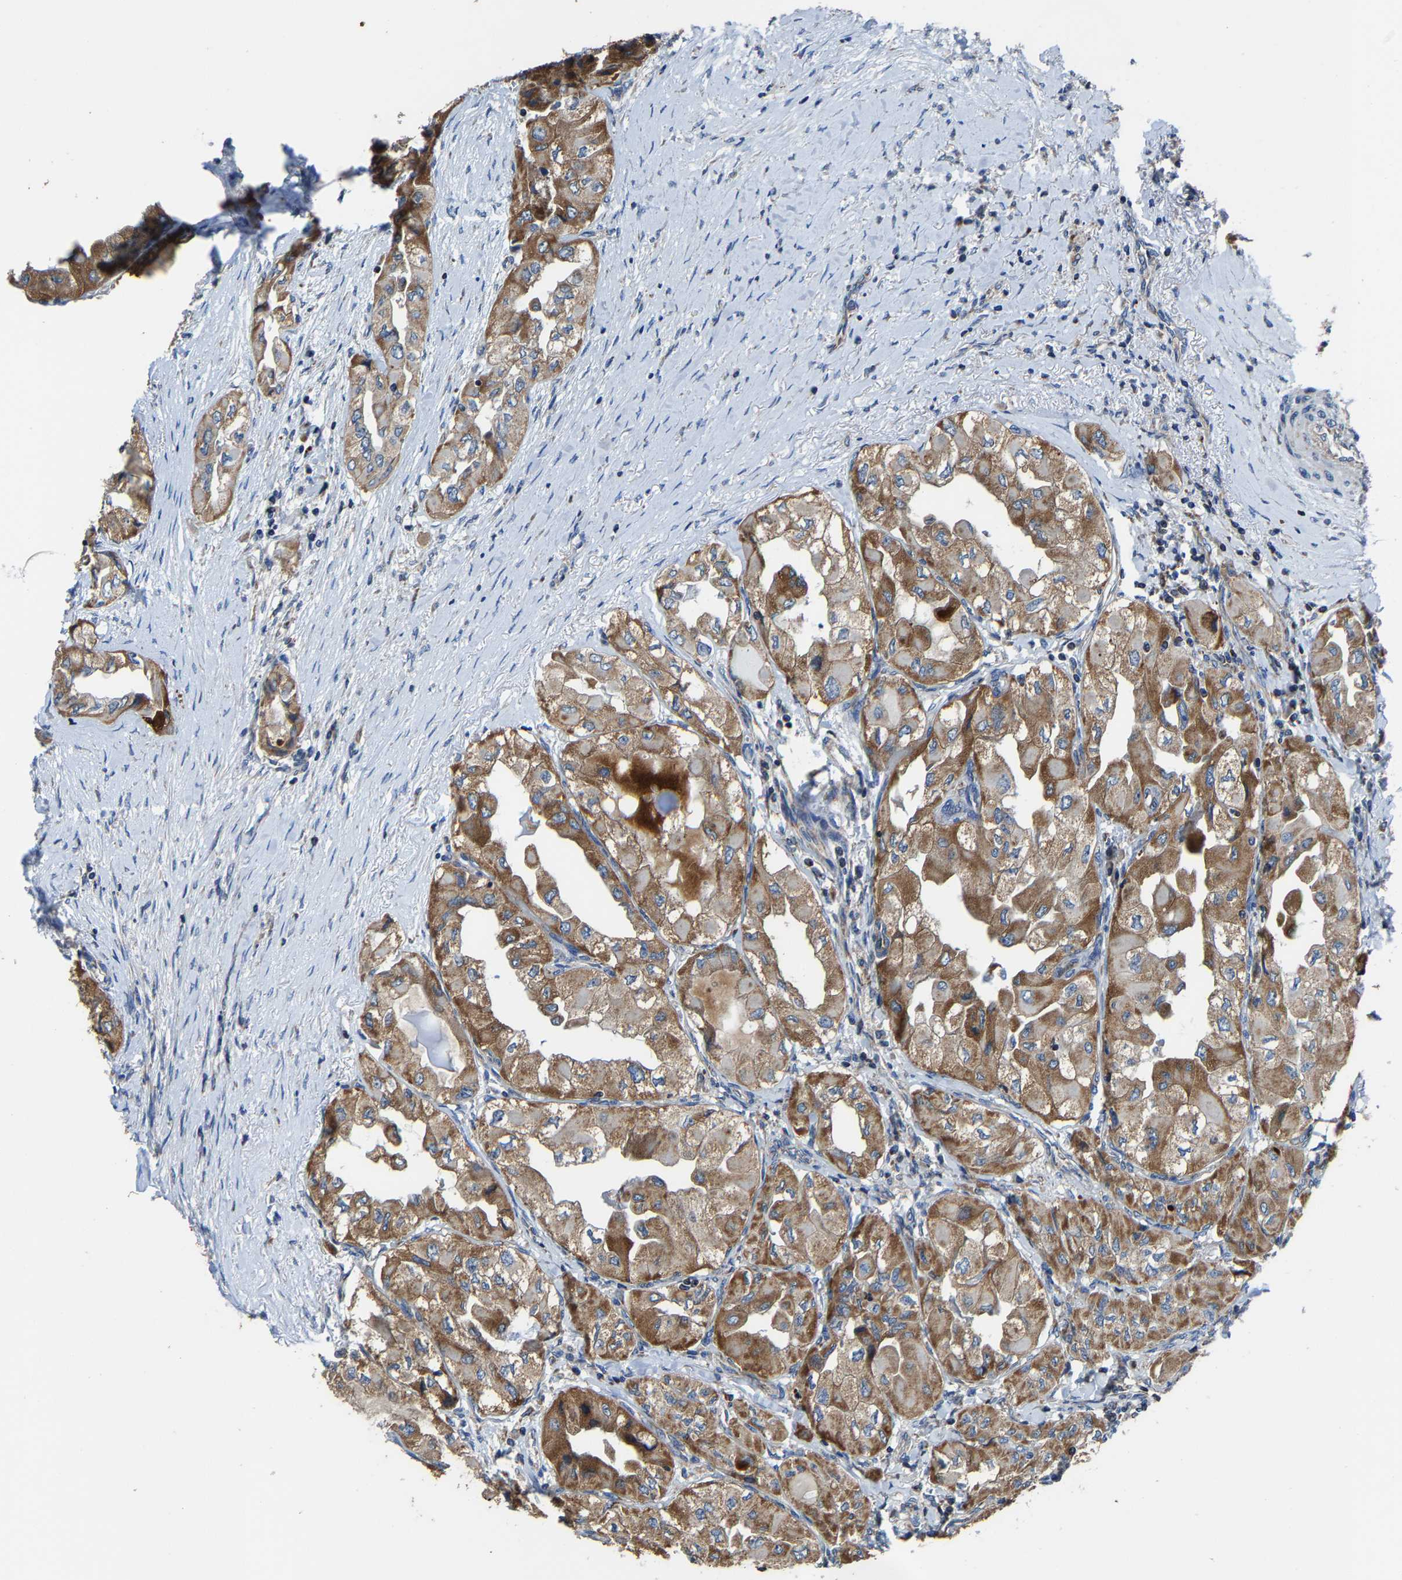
{"staining": {"intensity": "moderate", "quantity": ">75%", "location": "cytoplasmic/membranous"}, "tissue": "thyroid cancer", "cell_type": "Tumor cells", "image_type": "cancer", "snomed": [{"axis": "morphology", "description": "Papillary adenocarcinoma, NOS"}, {"axis": "topography", "description": "Thyroid gland"}], "caption": "About >75% of tumor cells in papillary adenocarcinoma (thyroid) display moderate cytoplasmic/membranous protein expression as visualized by brown immunohistochemical staining.", "gene": "AGK", "patient": {"sex": "female", "age": 59}}